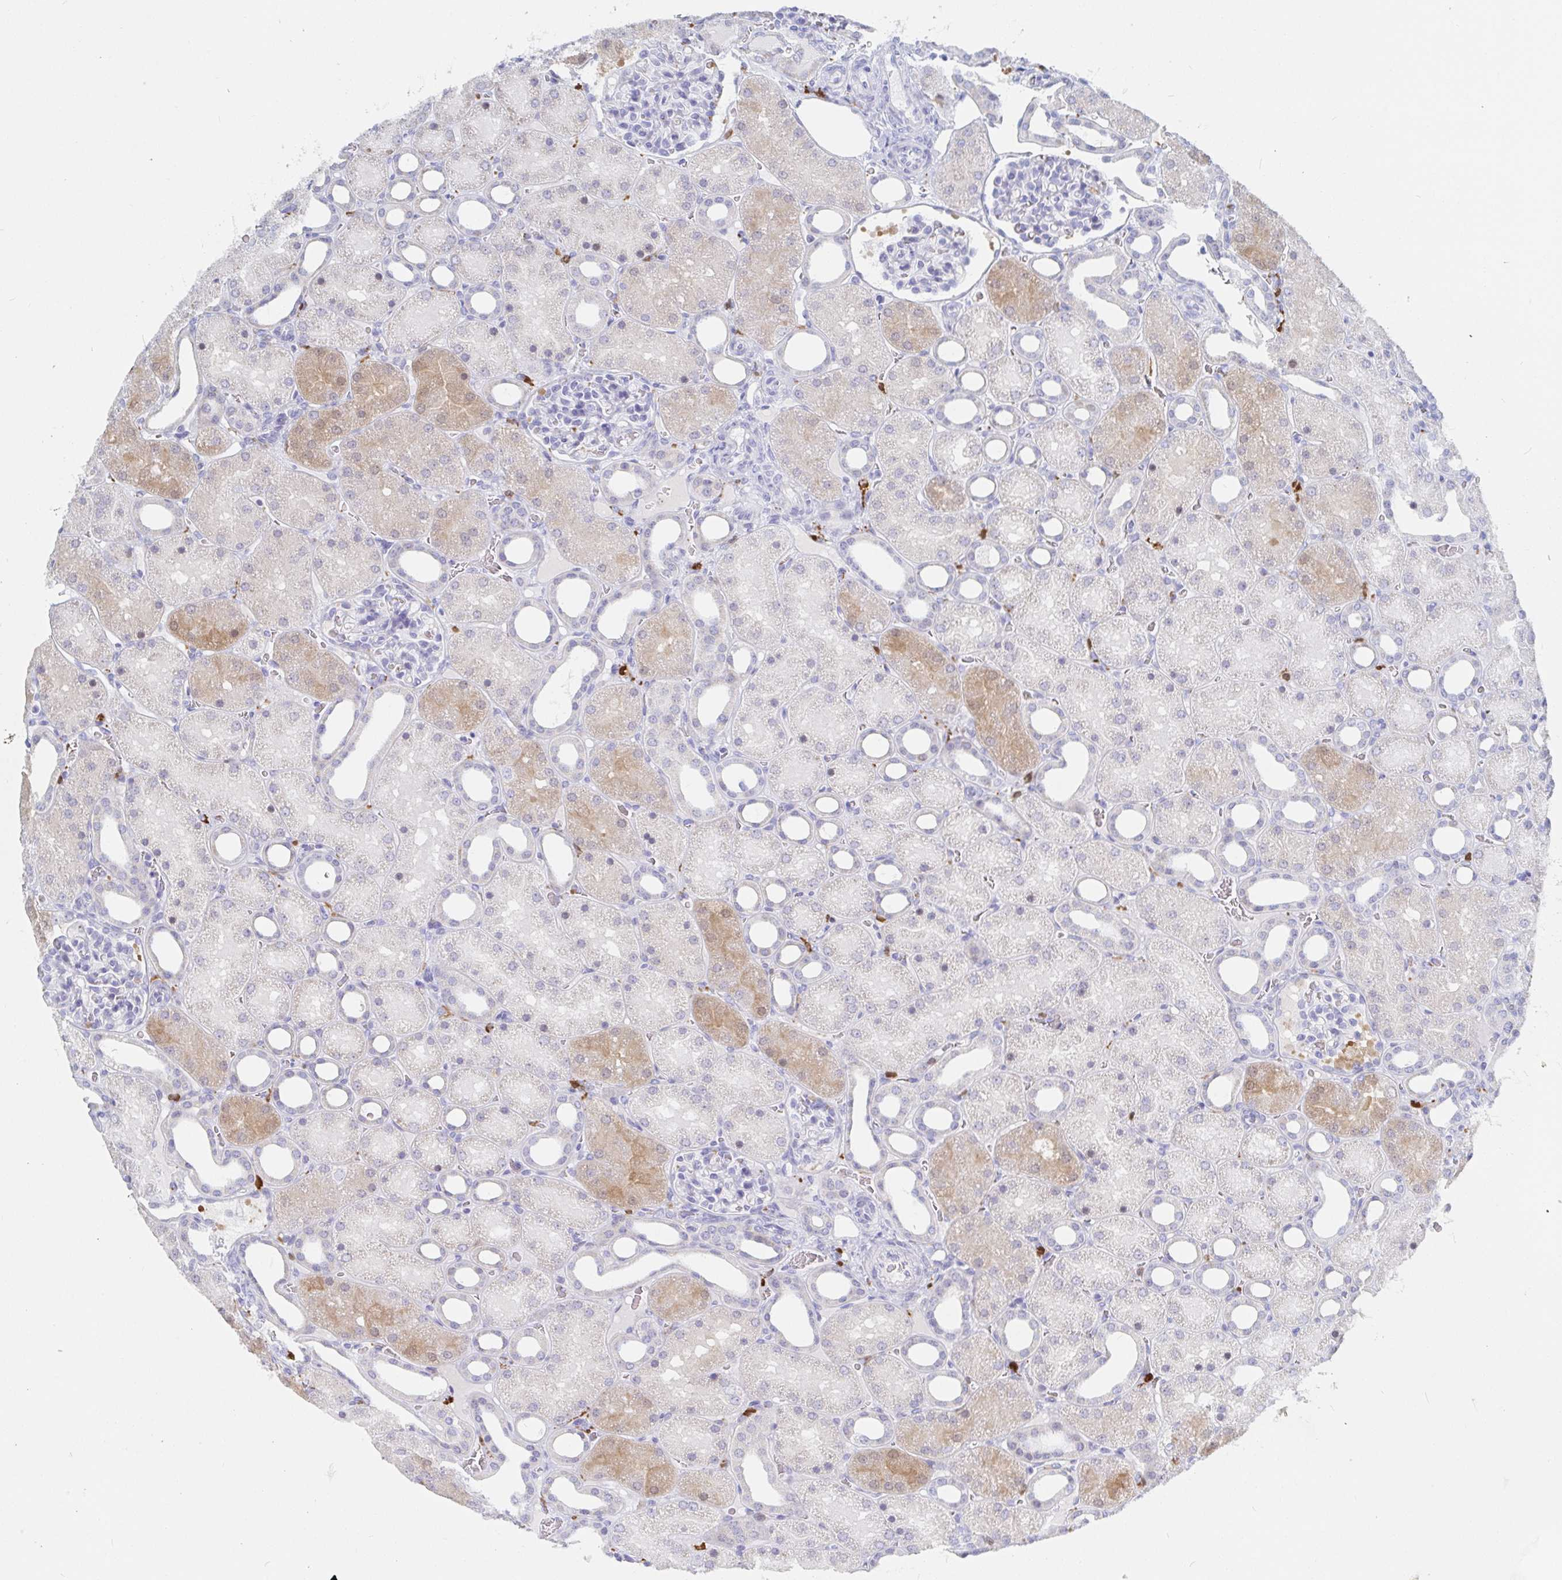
{"staining": {"intensity": "negative", "quantity": "none", "location": "none"}, "tissue": "kidney", "cell_type": "Cells in glomeruli", "image_type": "normal", "snomed": [{"axis": "morphology", "description": "Normal tissue, NOS"}, {"axis": "topography", "description": "Kidney"}], "caption": "Cells in glomeruli show no significant expression in benign kidney.", "gene": "OR2A1", "patient": {"sex": "male", "age": 2}}